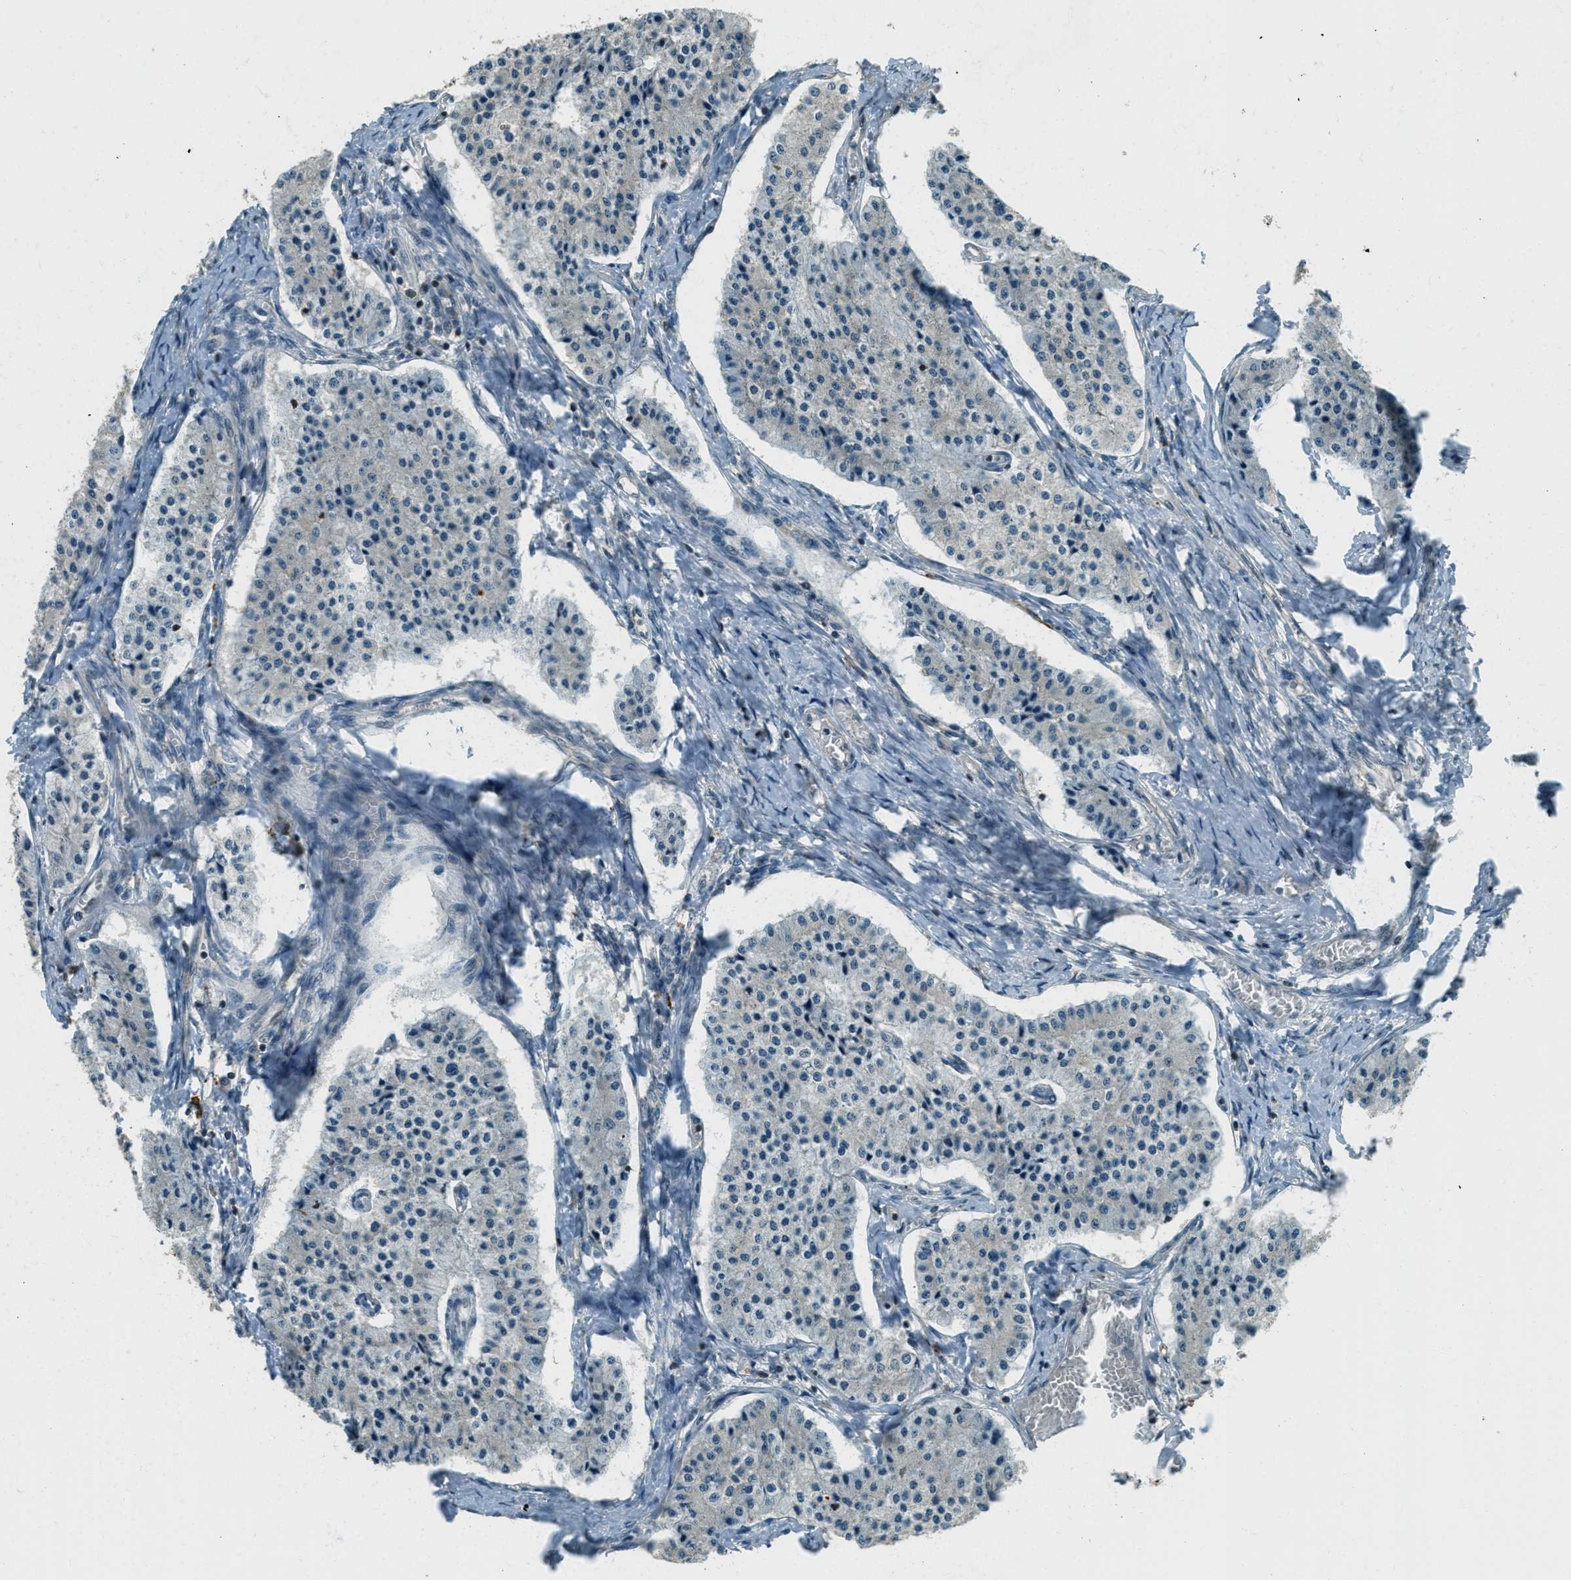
{"staining": {"intensity": "negative", "quantity": "none", "location": "none"}, "tissue": "carcinoid", "cell_type": "Tumor cells", "image_type": "cancer", "snomed": [{"axis": "morphology", "description": "Carcinoid, malignant, NOS"}, {"axis": "topography", "description": "Colon"}], "caption": "Image shows no significant protein expression in tumor cells of malignant carcinoid.", "gene": "PTPN23", "patient": {"sex": "female", "age": 52}}